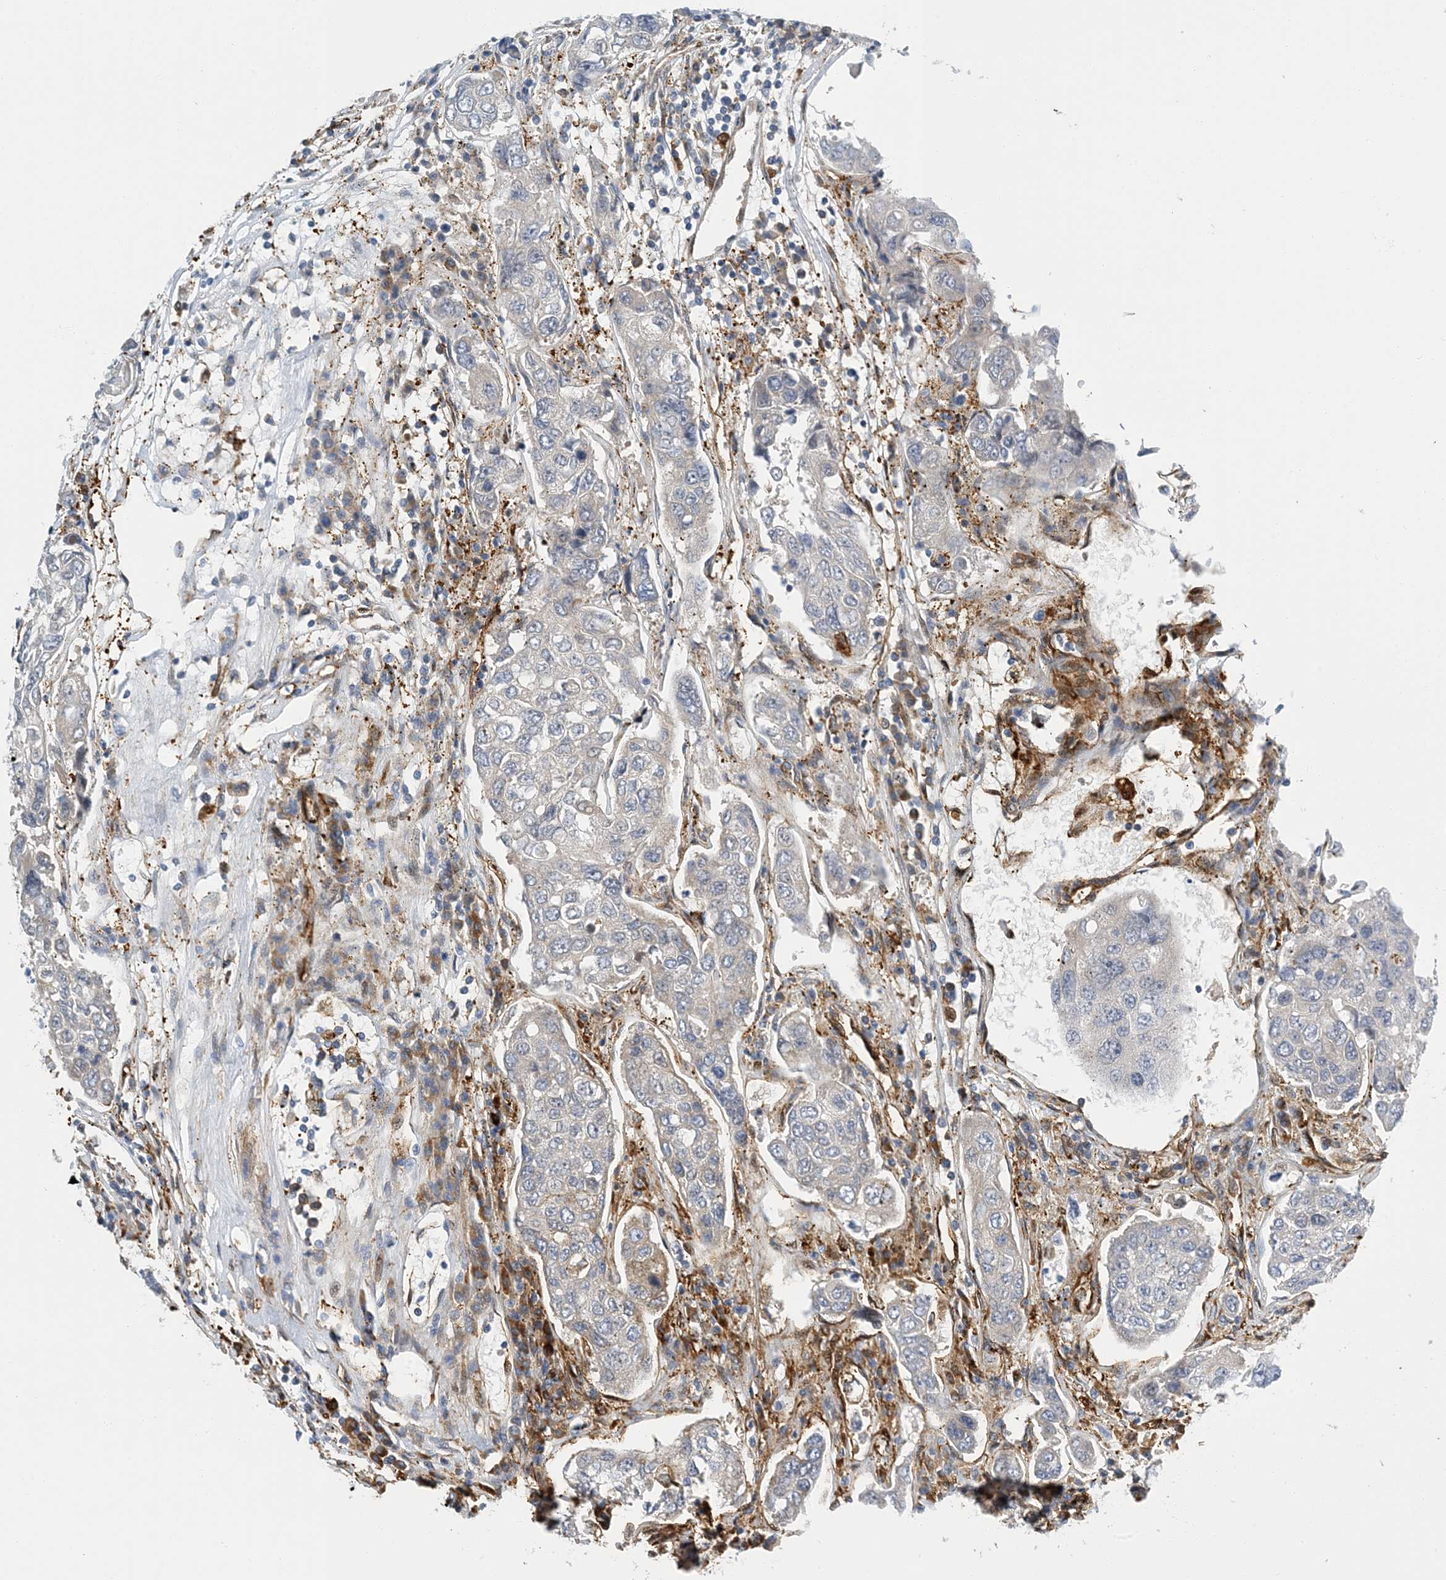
{"staining": {"intensity": "negative", "quantity": "none", "location": "none"}, "tissue": "urothelial cancer", "cell_type": "Tumor cells", "image_type": "cancer", "snomed": [{"axis": "morphology", "description": "Urothelial carcinoma, High grade"}, {"axis": "topography", "description": "Lymph node"}, {"axis": "topography", "description": "Urinary bladder"}], "caption": "The immunohistochemistry (IHC) photomicrograph has no significant positivity in tumor cells of high-grade urothelial carcinoma tissue.", "gene": "PCDHA2", "patient": {"sex": "male", "age": 51}}